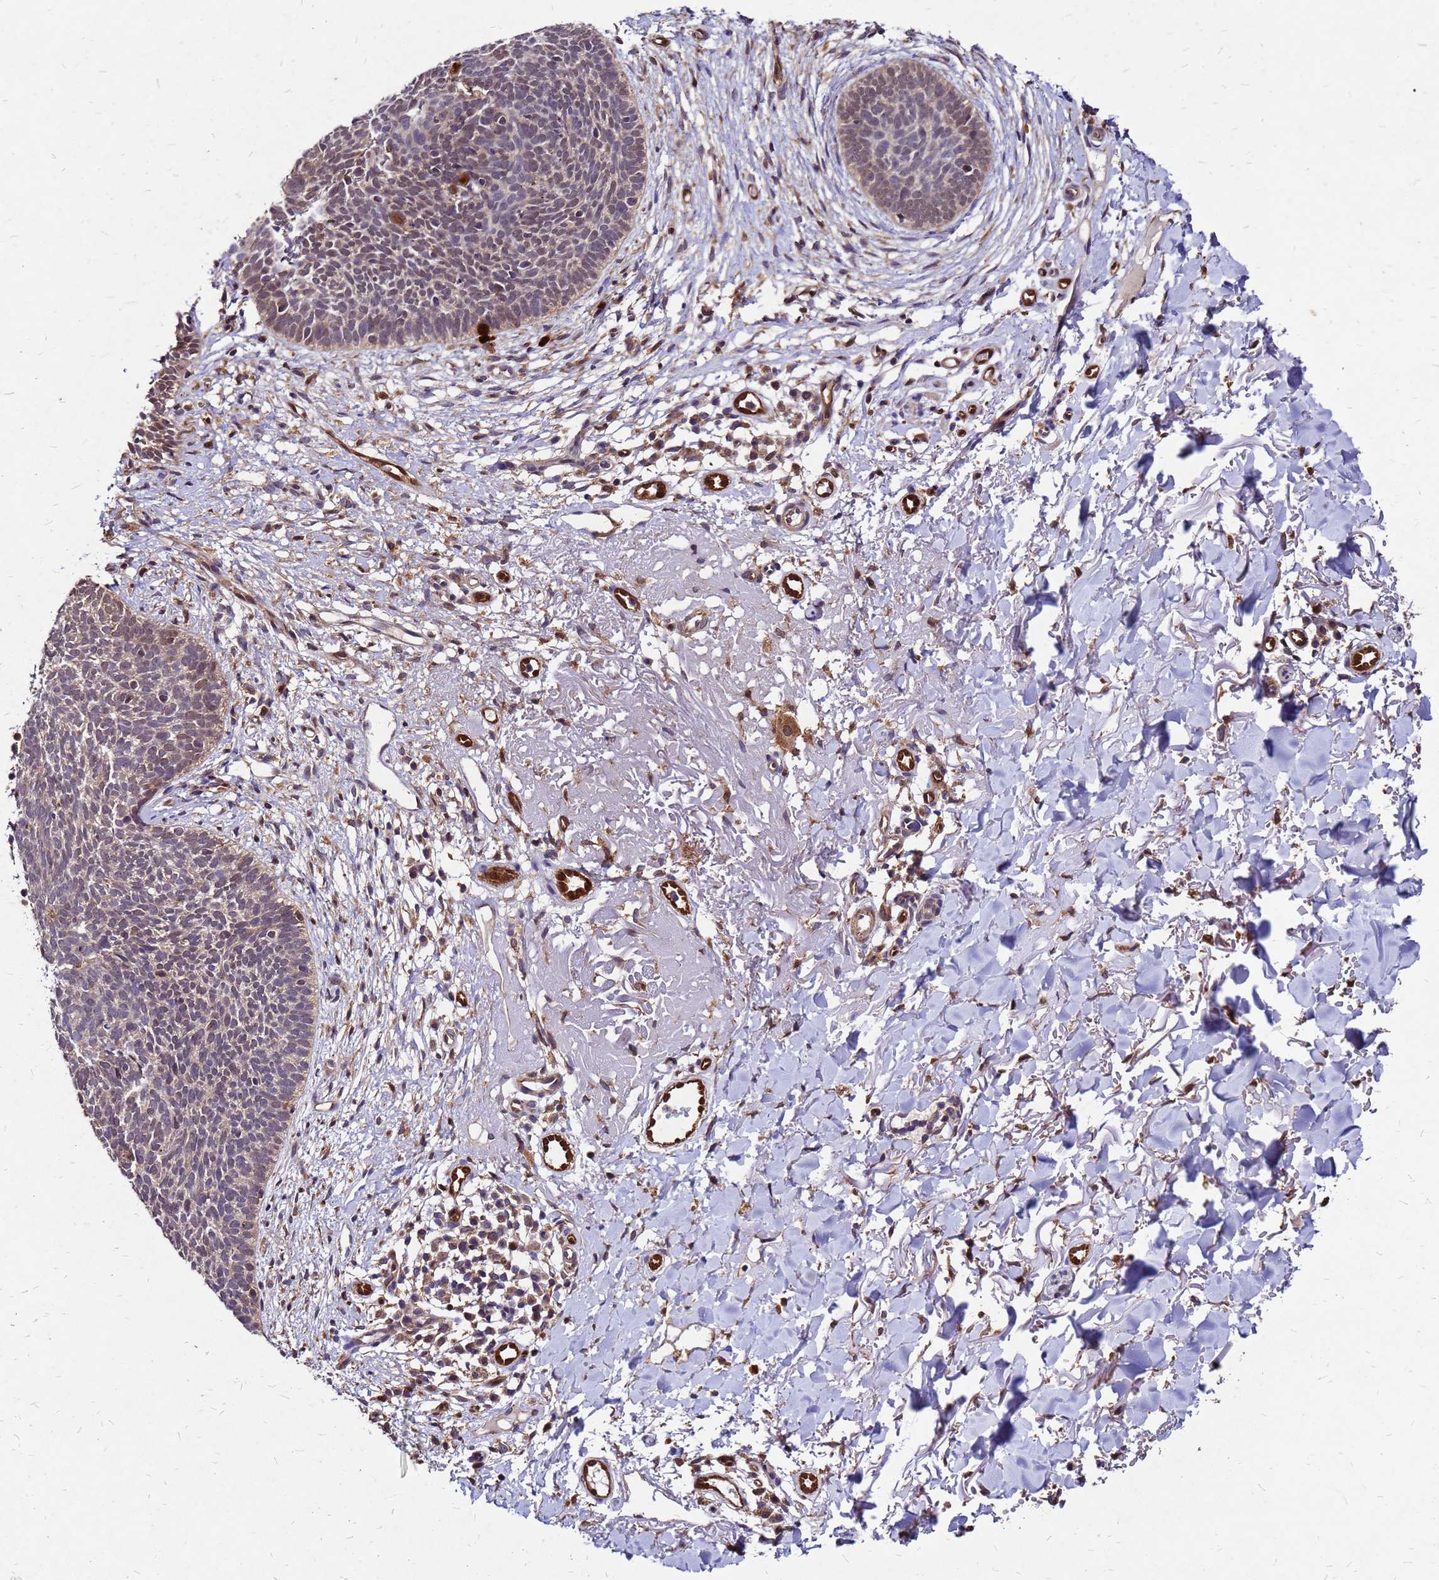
{"staining": {"intensity": "weak", "quantity": ">75%", "location": "cytoplasmic/membranous,nuclear"}, "tissue": "skin cancer", "cell_type": "Tumor cells", "image_type": "cancer", "snomed": [{"axis": "morphology", "description": "Basal cell carcinoma"}, {"axis": "topography", "description": "Skin"}], "caption": "Immunohistochemical staining of skin cancer (basal cell carcinoma) demonstrates weak cytoplasmic/membranous and nuclear protein positivity in approximately >75% of tumor cells. (IHC, brightfield microscopy, high magnification).", "gene": "DUSP23", "patient": {"sex": "male", "age": 84}}